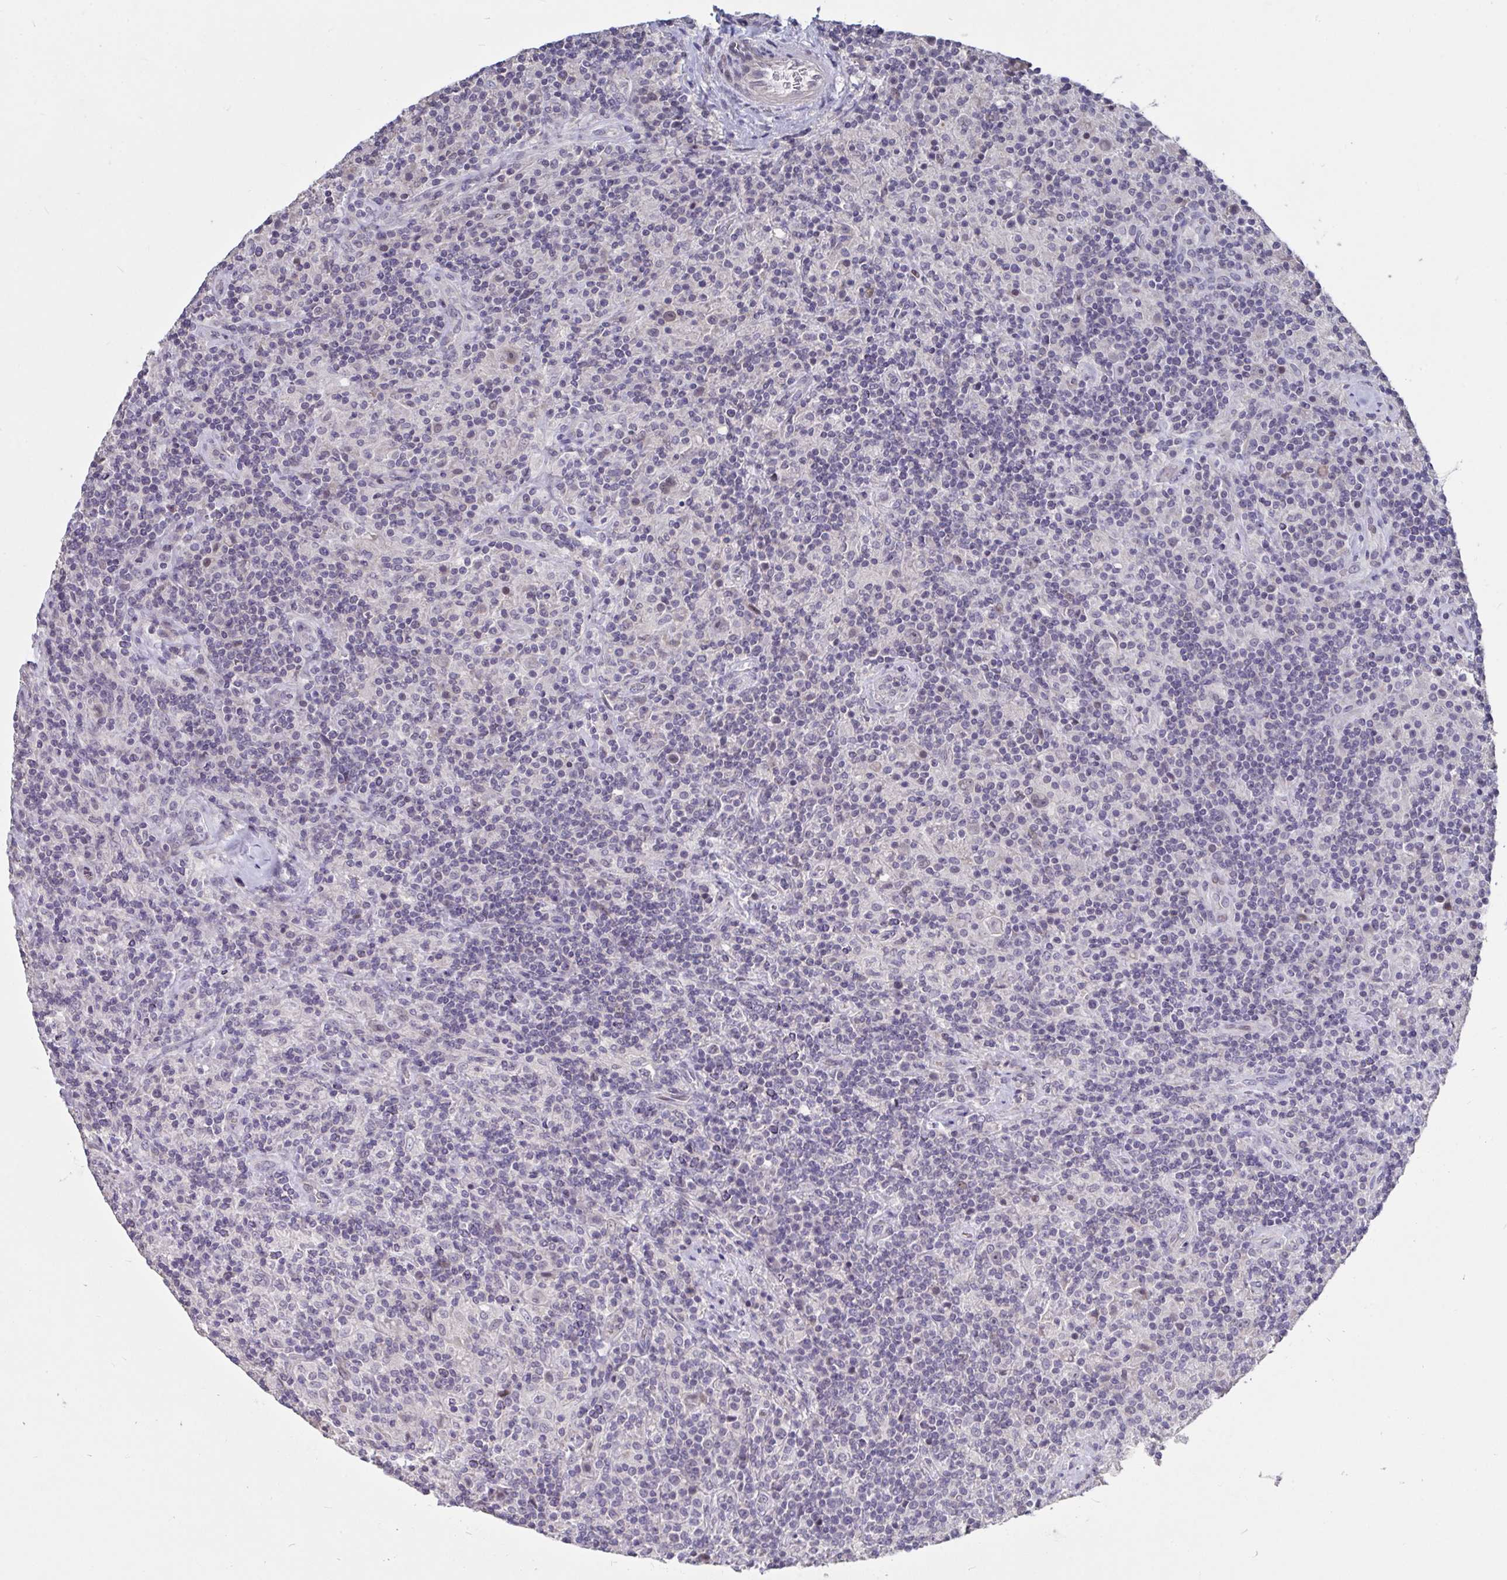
{"staining": {"intensity": "negative", "quantity": "none", "location": "none"}, "tissue": "lymphoma", "cell_type": "Tumor cells", "image_type": "cancer", "snomed": [{"axis": "morphology", "description": "Hodgkin's disease, NOS"}, {"axis": "topography", "description": "Lymph node"}], "caption": "High power microscopy photomicrograph of an immunohistochemistry (IHC) image of lymphoma, revealing no significant positivity in tumor cells.", "gene": "FAM156B", "patient": {"sex": "male", "age": 70}}